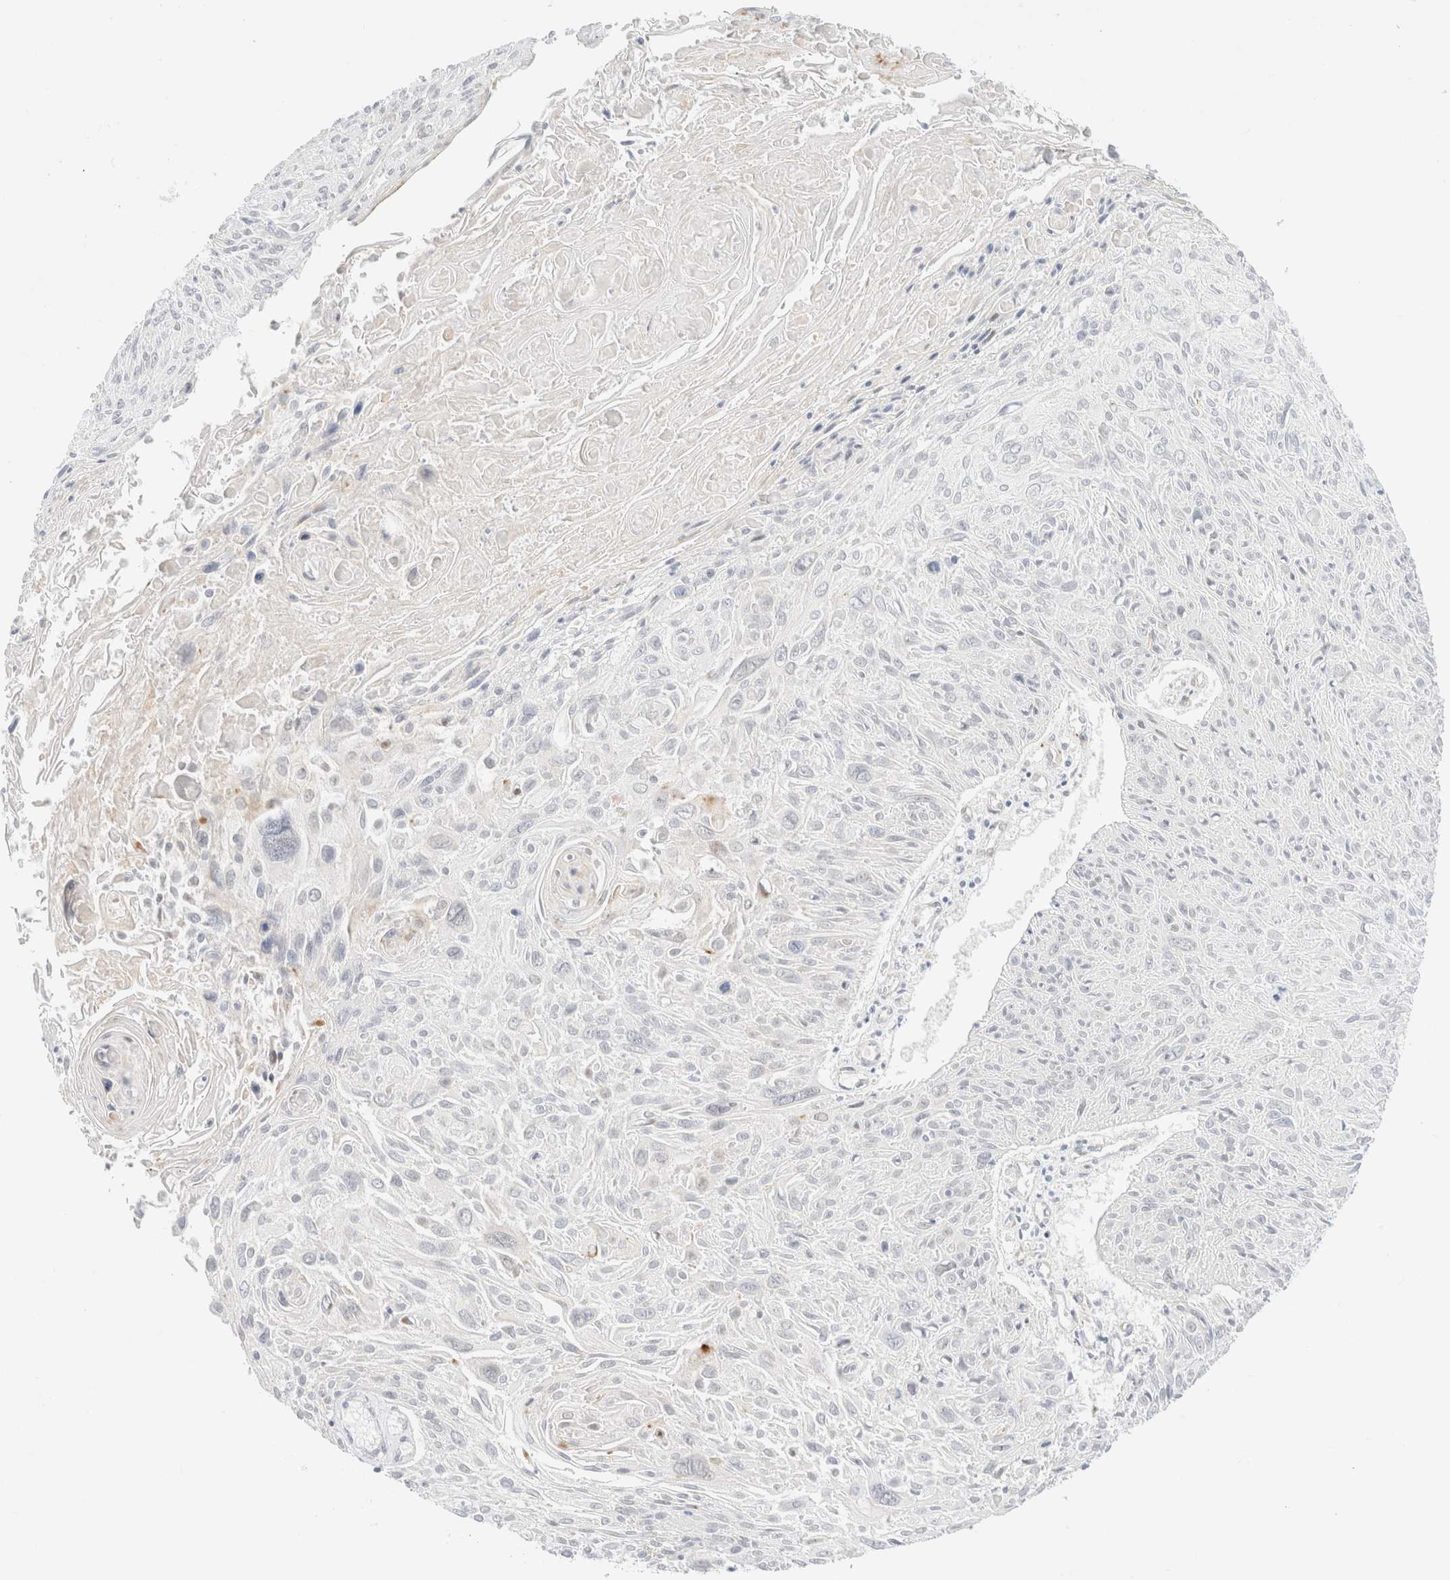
{"staining": {"intensity": "negative", "quantity": "none", "location": "none"}, "tissue": "cervical cancer", "cell_type": "Tumor cells", "image_type": "cancer", "snomed": [{"axis": "morphology", "description": "Squamous cell carcinoma, NOS"}, {"axis": "topography", "description": "Cervix"}], "caption": "Immunohistochemistry (IHC) image of cervical cancer (squamous cell carcinoma) stained for a protein (brown), which displays no positivity in tumor cells.", "gene": "UNC13B", "patient": {"sex": "female", "age": 51}}